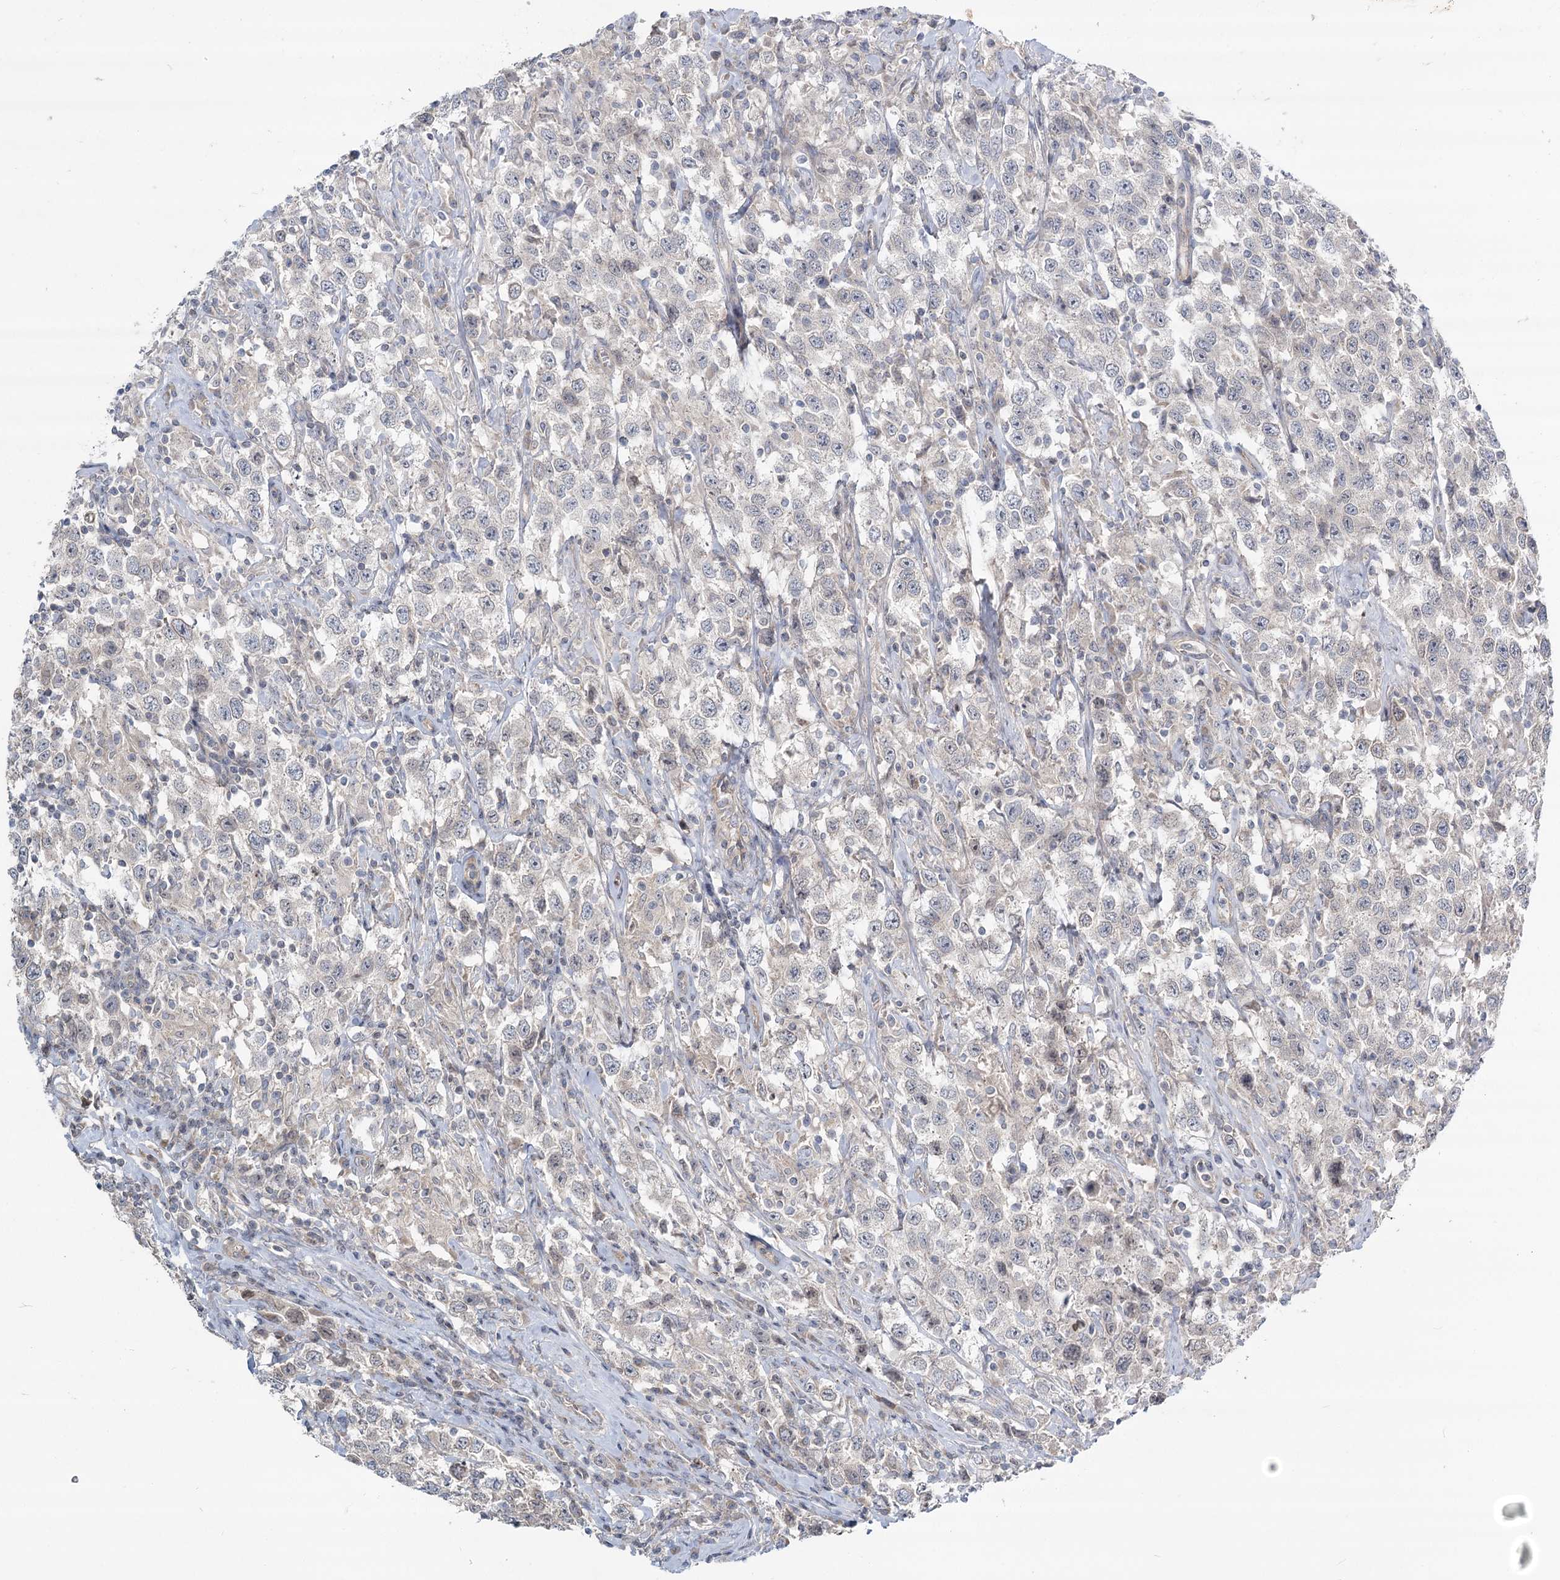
{"staining": {"intensity": "negative", "quantity": "none", "location": "none"}, "tissue": "testis cancer", "cell_type": "Tumor cells", "image_type": "cancer", "snomed": [{"axis": "morphology", "description": "Seminoma, NOS"}, {"axis": "topography", "description": "Testis"}], "caption": "This is a micrograph of IHC staining of testis cancer (seminoma), which shows no positivity in tumor cells.", "gene": "SPINK13", "patient": {"sex": "male", "age": 41}}